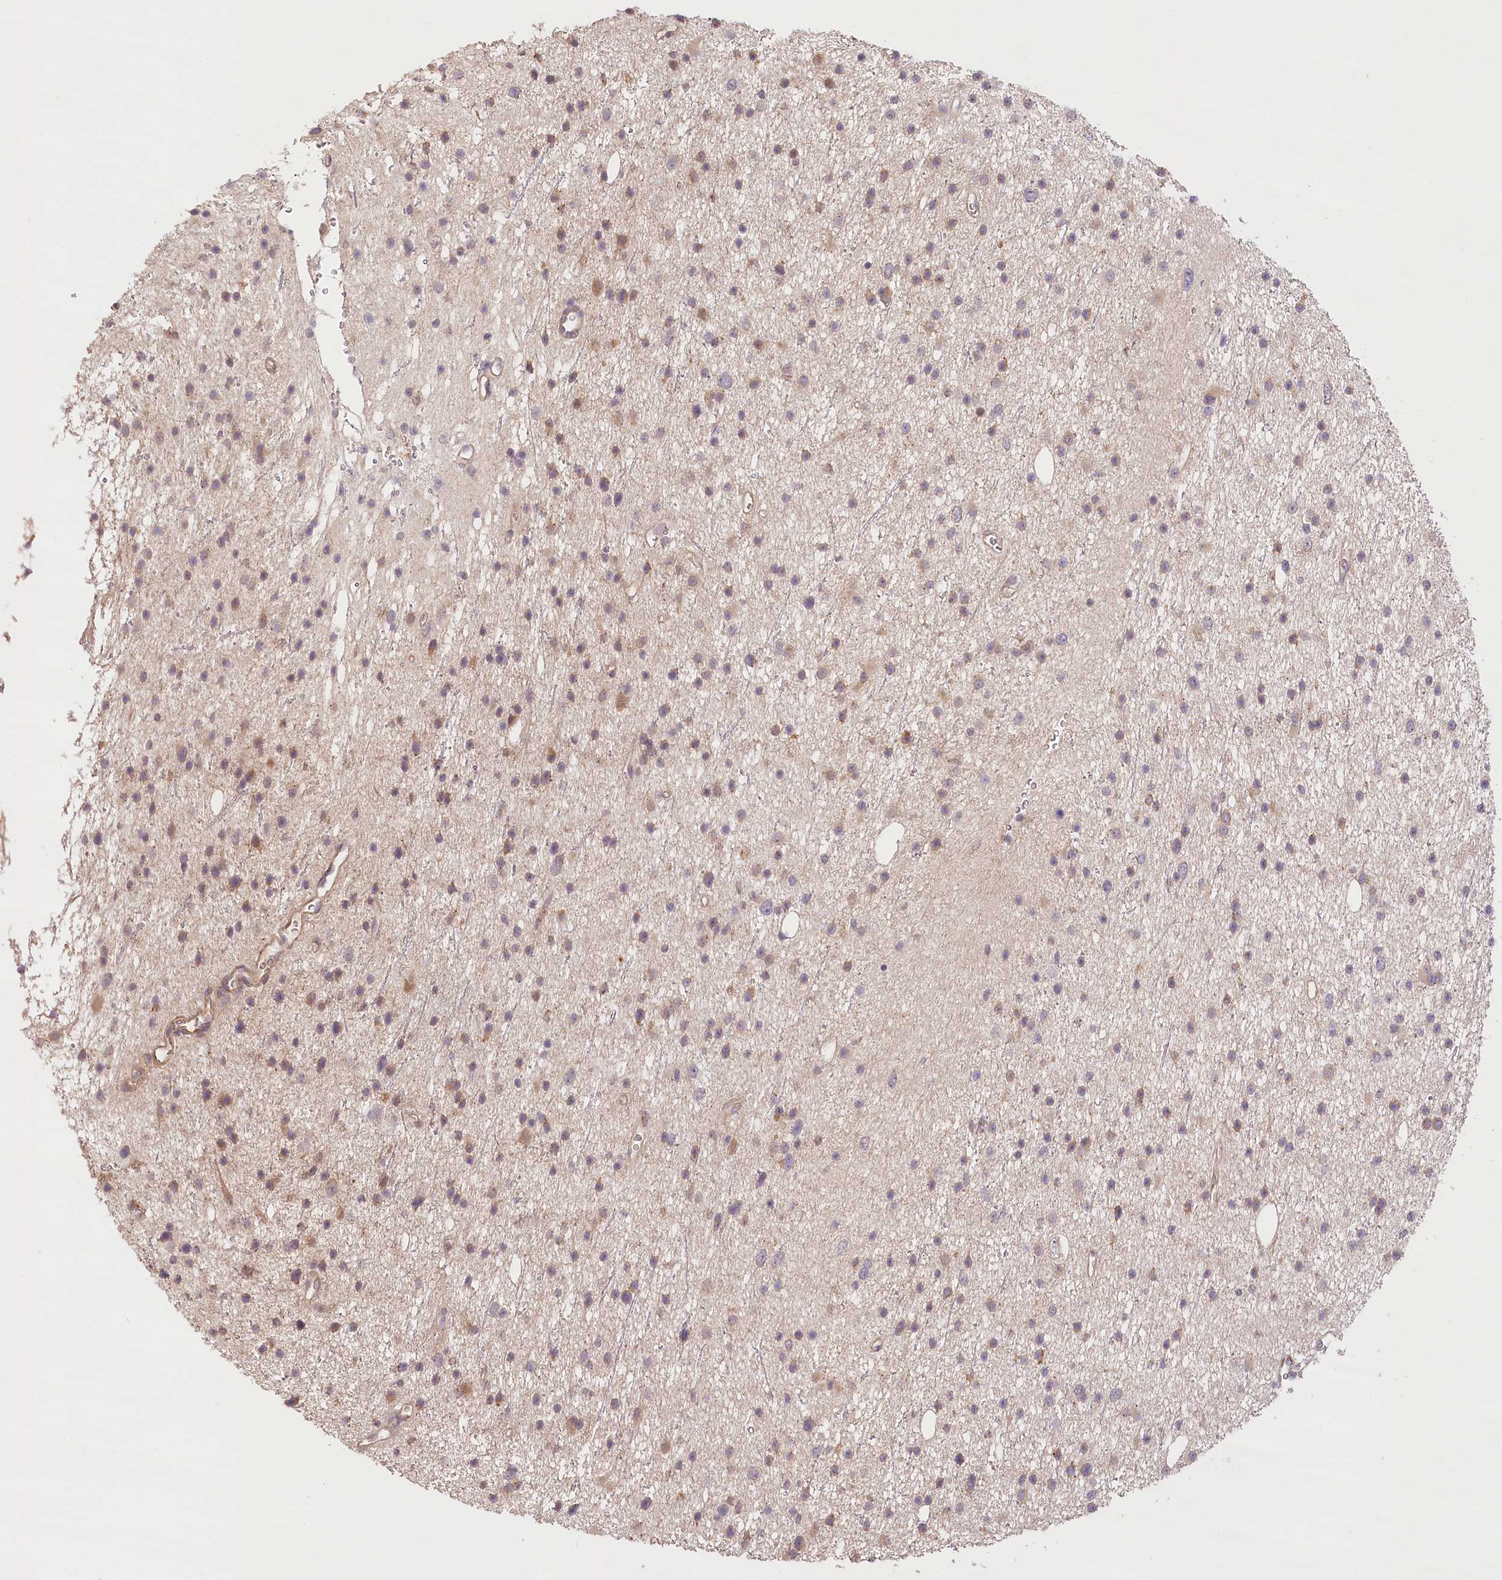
{"staining": {"intensity": "weak", "quantity": "25%-75%", "location": "cytoplasmic/membranous"}, "tissue": "glioma", "cell_type": "Tumor cells", "image_type": "cancer", "snomed": [{"axis": "morphology", "description": "Glioma, malignant, Low grade"}, {"axis": "topography", "description": "Cerebral cortex"}], "caption": "Tumor cells demonstrate low levels of weak cytoplasmic/membranous expression in approximately 25%-75% of cells in human glioma. The protein of interest is shown in brown color, while the nuclei are stained blue.", "gene": "LSS", "patient": {"sex": "female", "age": 39}}